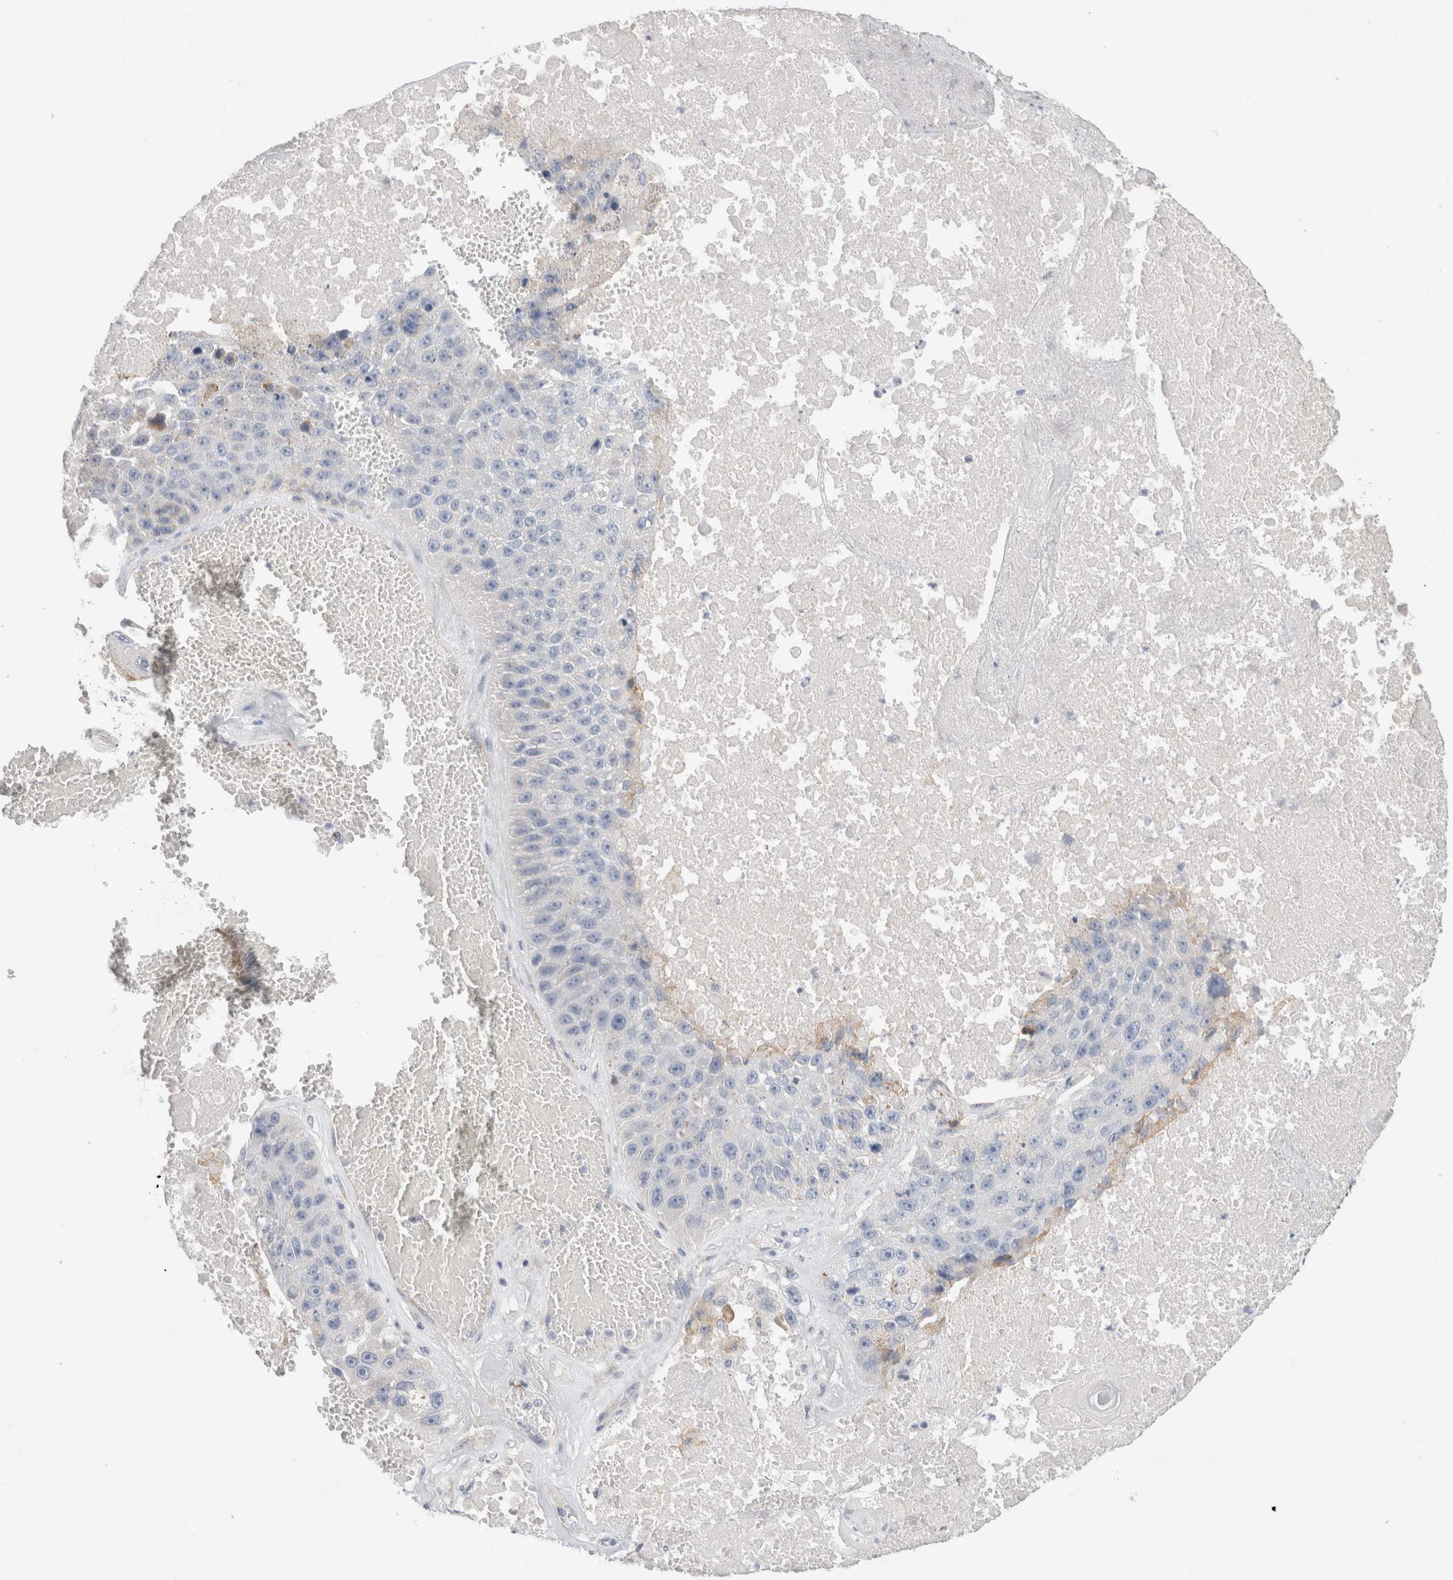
{"staining": {"intensity": "negative", "quantity": "none", "location": "none"}, "tissue": "lung cancer", "cell_type": "Tumor cells", "image_type": "cancer", "snomed": [{"axis": "morphology", "description": "Squamous cell carcinoma, NOS"}, {"axis": "topography", "description": "Lung"}], "caption": "DAB immunohistochemical staining of human squamous cell carcinoma (lung) exhibits no significant staining in tumor cells.", "gene": "CSK", "patient": {"sex": "male", "age": 61}}